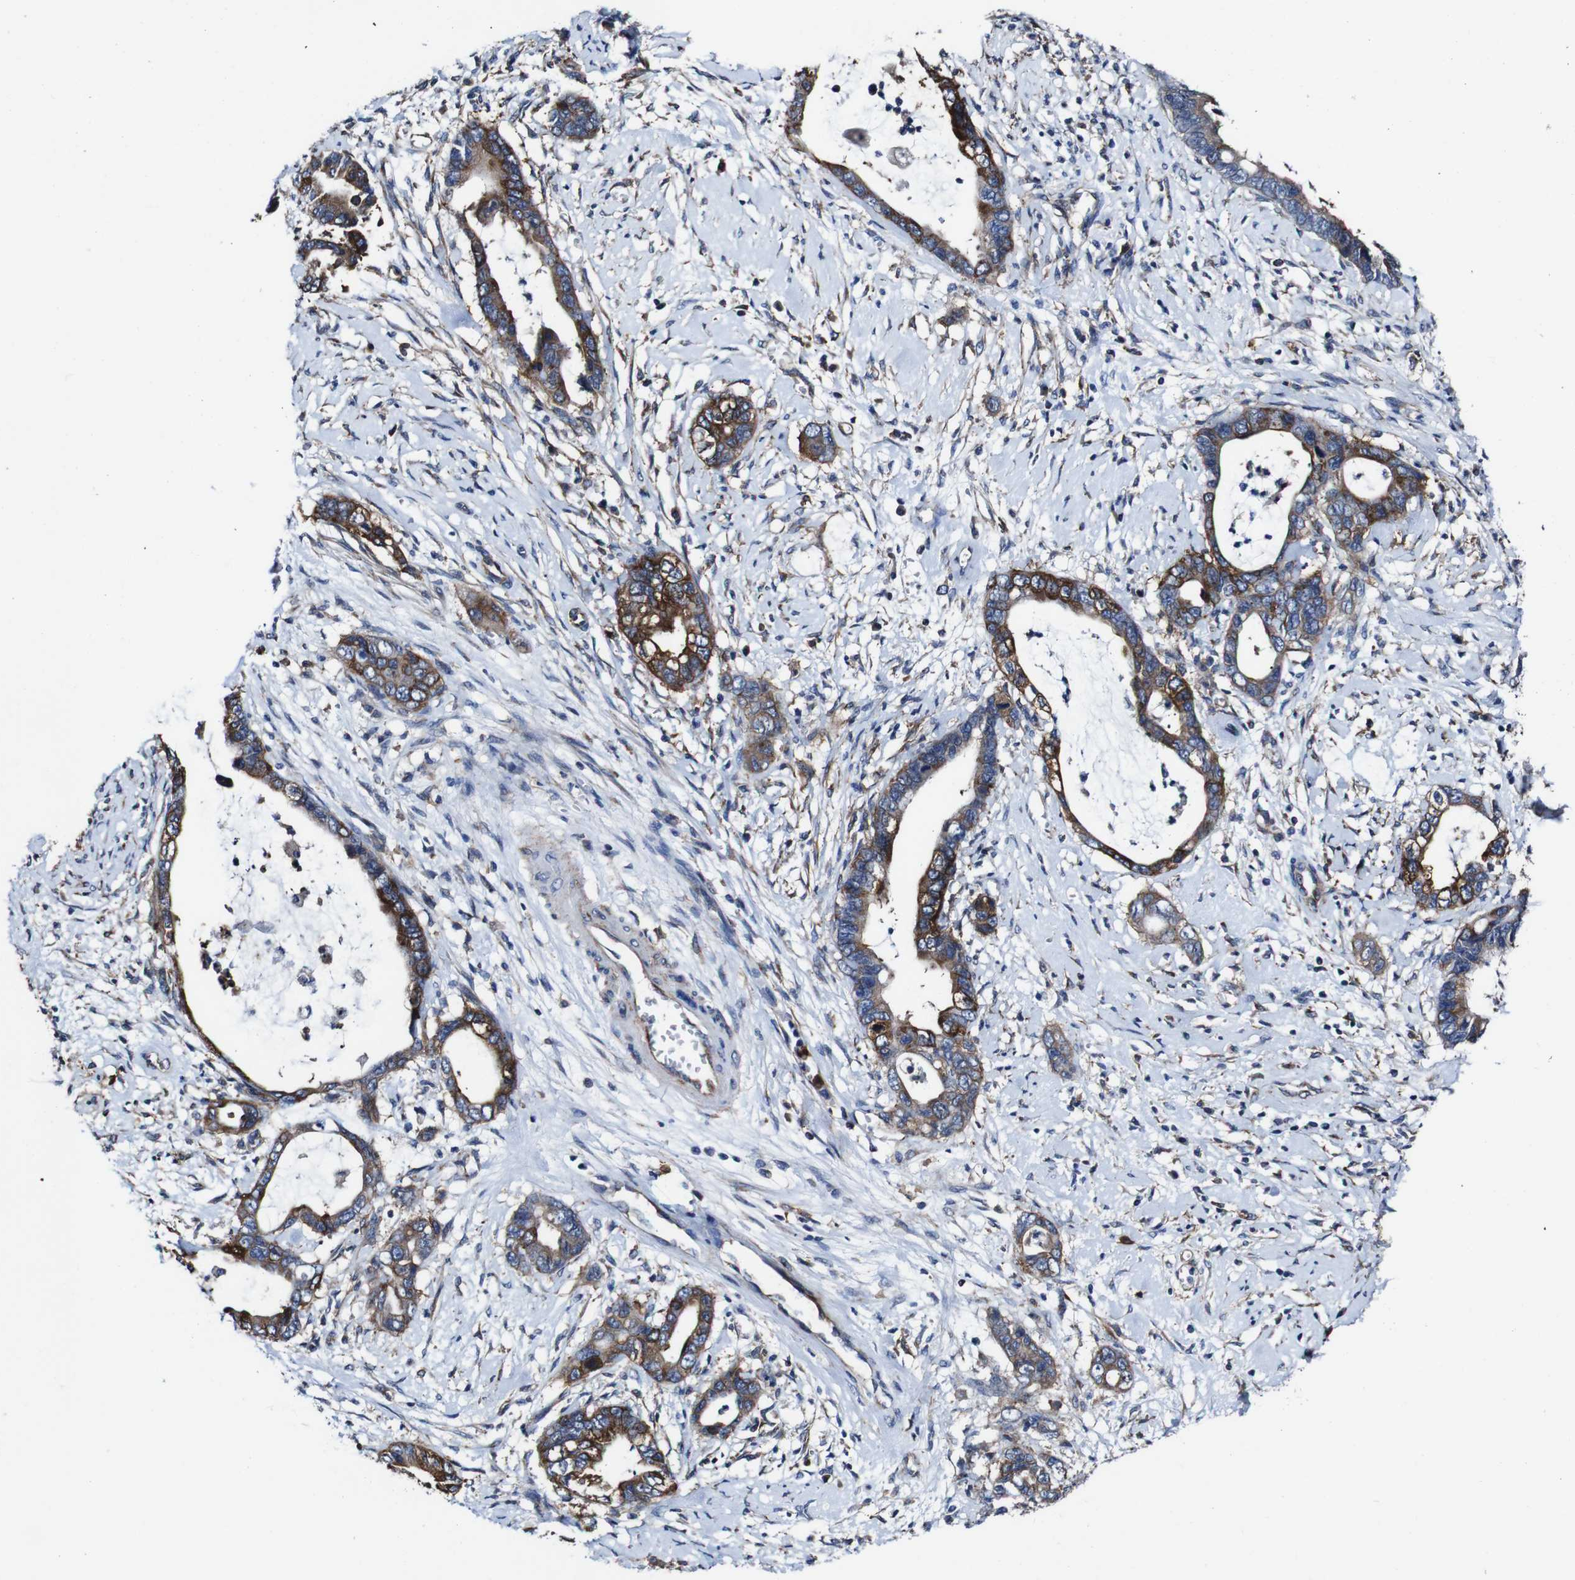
{"staining": {"intensity": "strong", "quantity": "25%-75%", "location": "cytoplasmic/membranous"}, "tissue": "cervical cancer", "cell_type": "Tumor cells", "image_type": "cancer", "snomed": [{"axis": "morphology", "description": "Adenocarcinoma, NOS"}, {"axis": "topography", "description": "Cervix"}], "caption": "Brown immunohistochemical staining in adenocarcinoma (cervical) shows strong cytoplasmic/membranous staining in approximately 25%-75% of tumor cells. (IHC, brightfield microscopy, high magnification).", "gene": "CSF1R", "patient": {"sex": "female", "age": 44}}